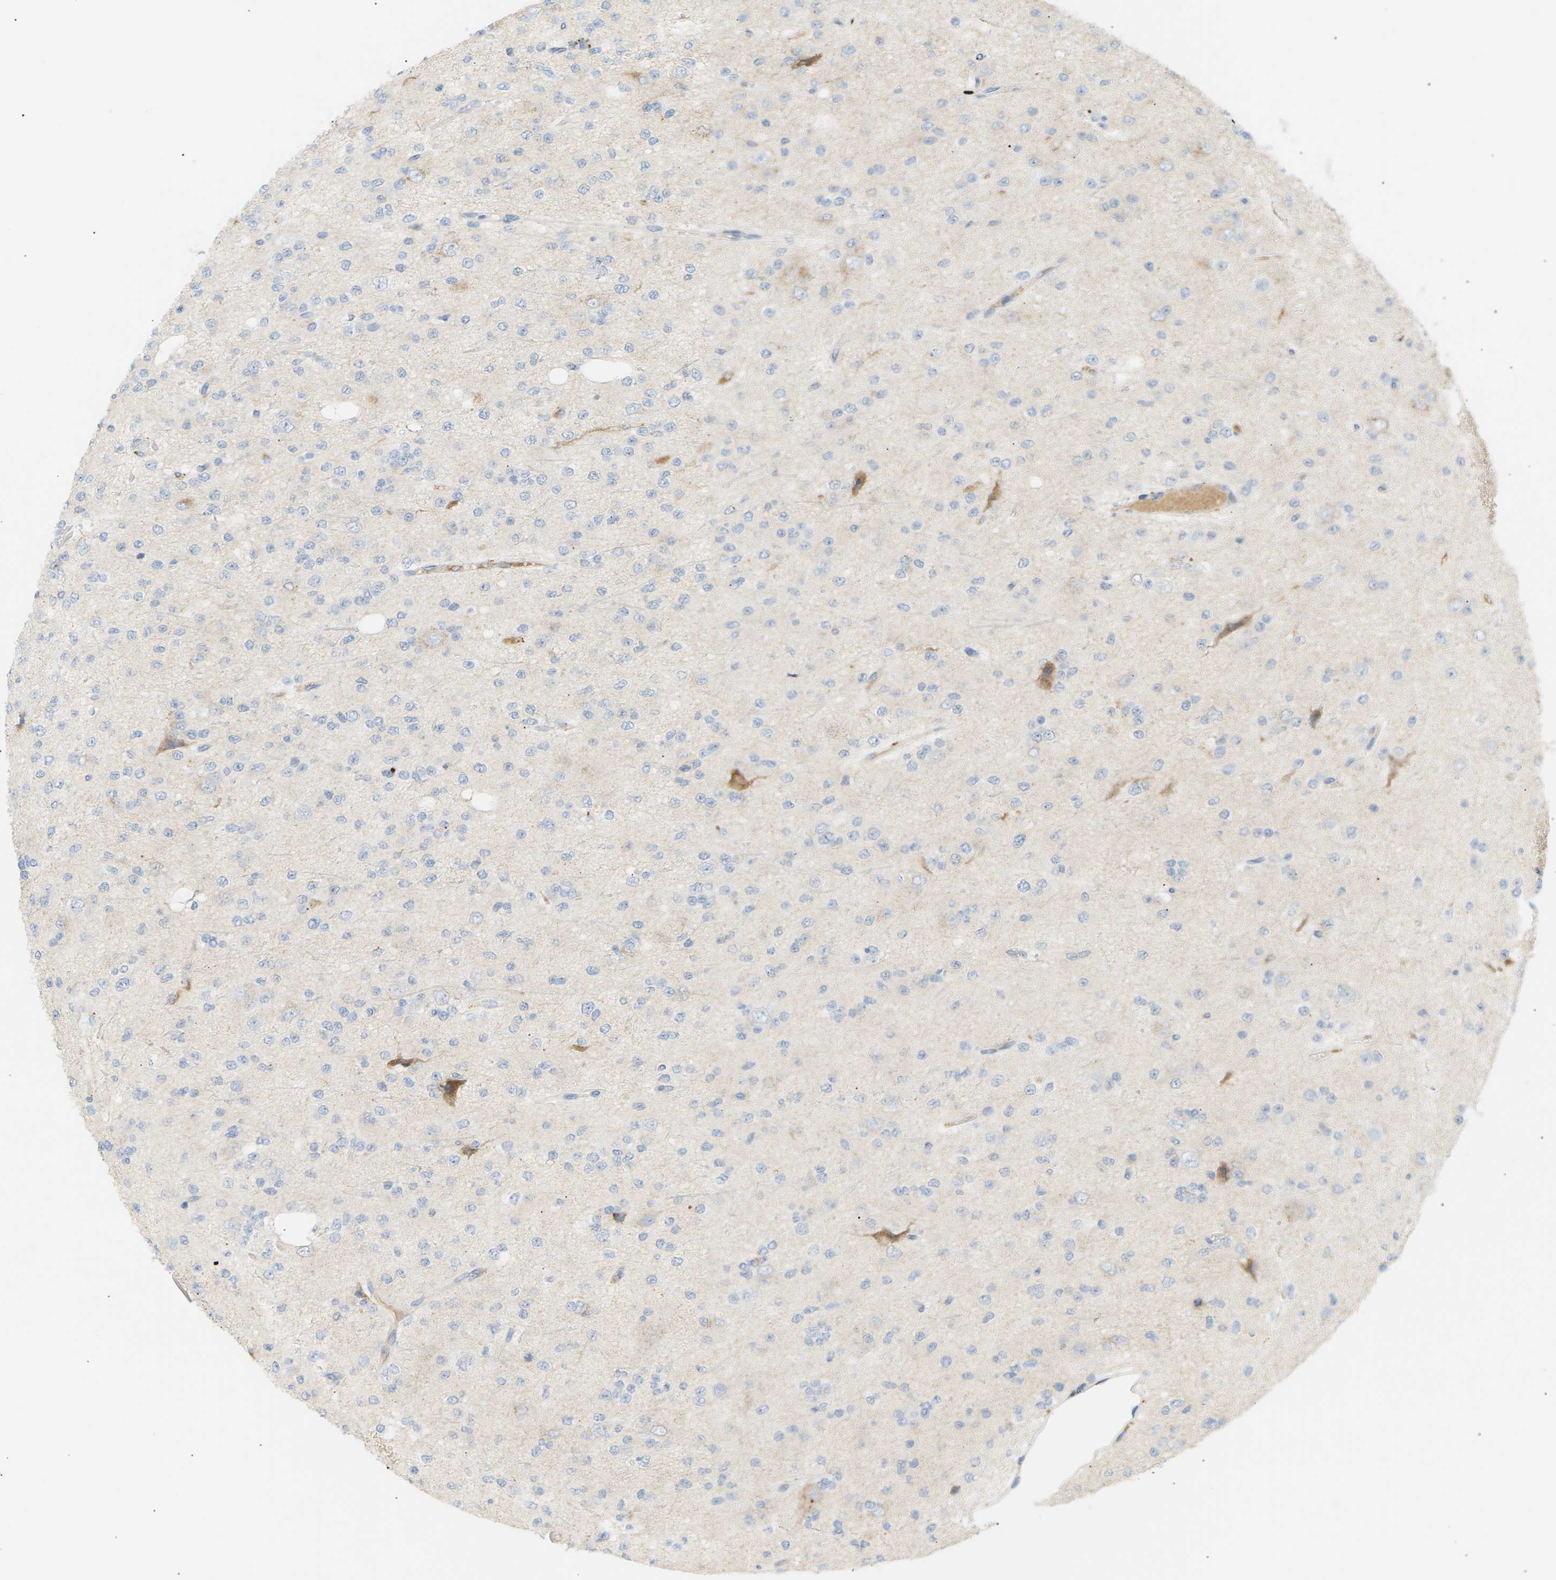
{"staining": {"intensity": "weak", "quantity": "<25%", "location": "cytoplasmic/membranous"}, "tissue": "glioma", "cell_type": "Tumor cells", "image_type": "cancer", "snomed": [{"axis": "morphology", "description": "Glioma, malignant, Low grade"}, {"axis": "topography", "description": "Brain"}], "caption": "Tumor cells are negative for protein expression in human glioma.", "gene": "CLU", "patient": {"sex": "male", "age": 38}}